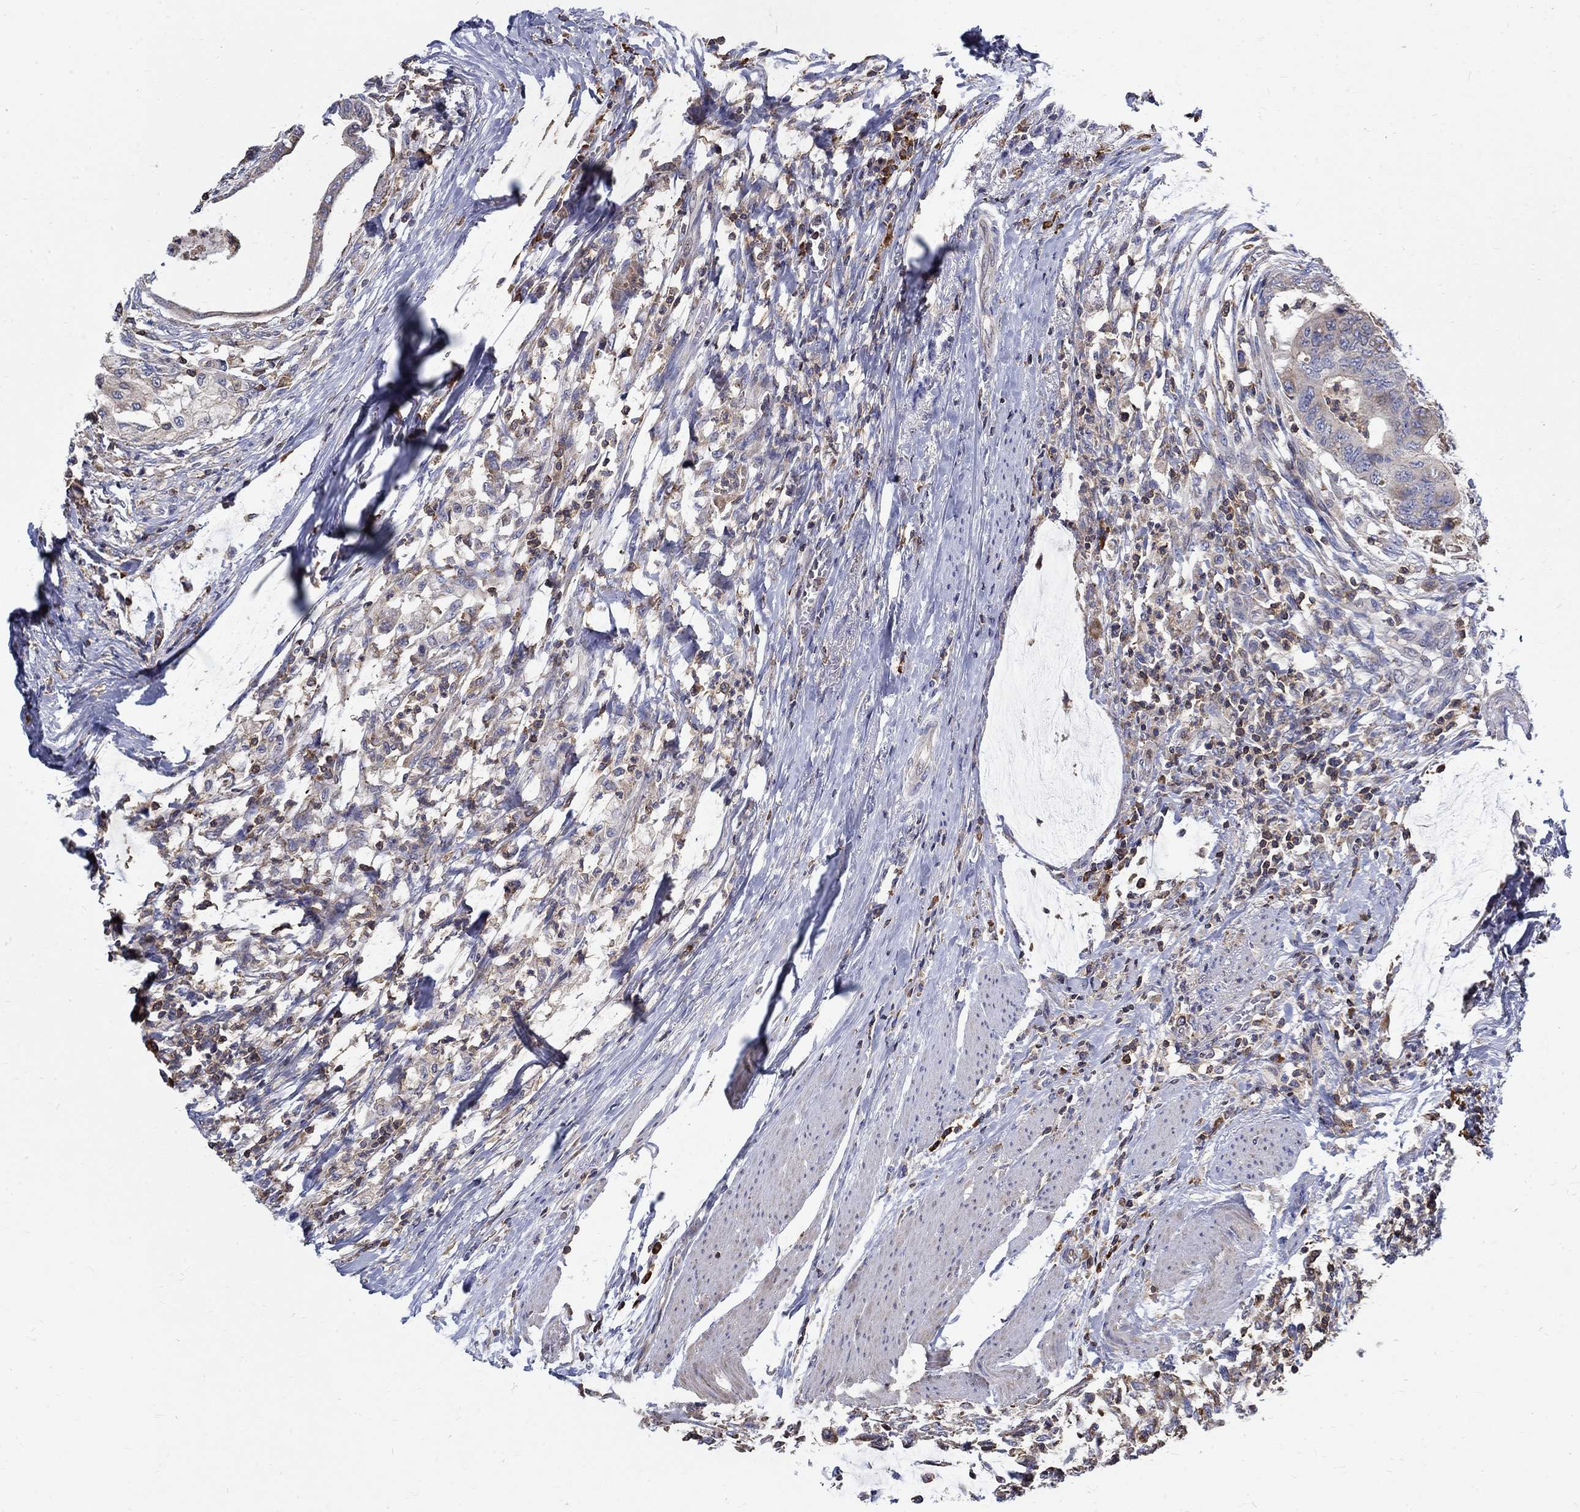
{"staining": {"intensity": "weak", "quantity": "25%-75%", "location": "cytoplasmic/membranous"}, "tissue": "colorectal cancer", "cell_type": "Tumor cells", "image_type": "cancer", "snomed": [{"axis": "morphology", "description": "Normal tissue, NOS"}, {"axis": "morphology", "description": "Adenocarcinoma, NOS"}, {"axis": "topography", "description": "Rectum"}, {"axis": "topography", "description": "Peripheral nerve tissue"}], "caption": "Protein staining of adenocarcinoma (colorectal) tissue displays weak cytoplasmic/membranous positivity in about 25%-75% of tumor cells.", "gene": "AGAP2", "patient": {"sex": "male", "age": 92}}